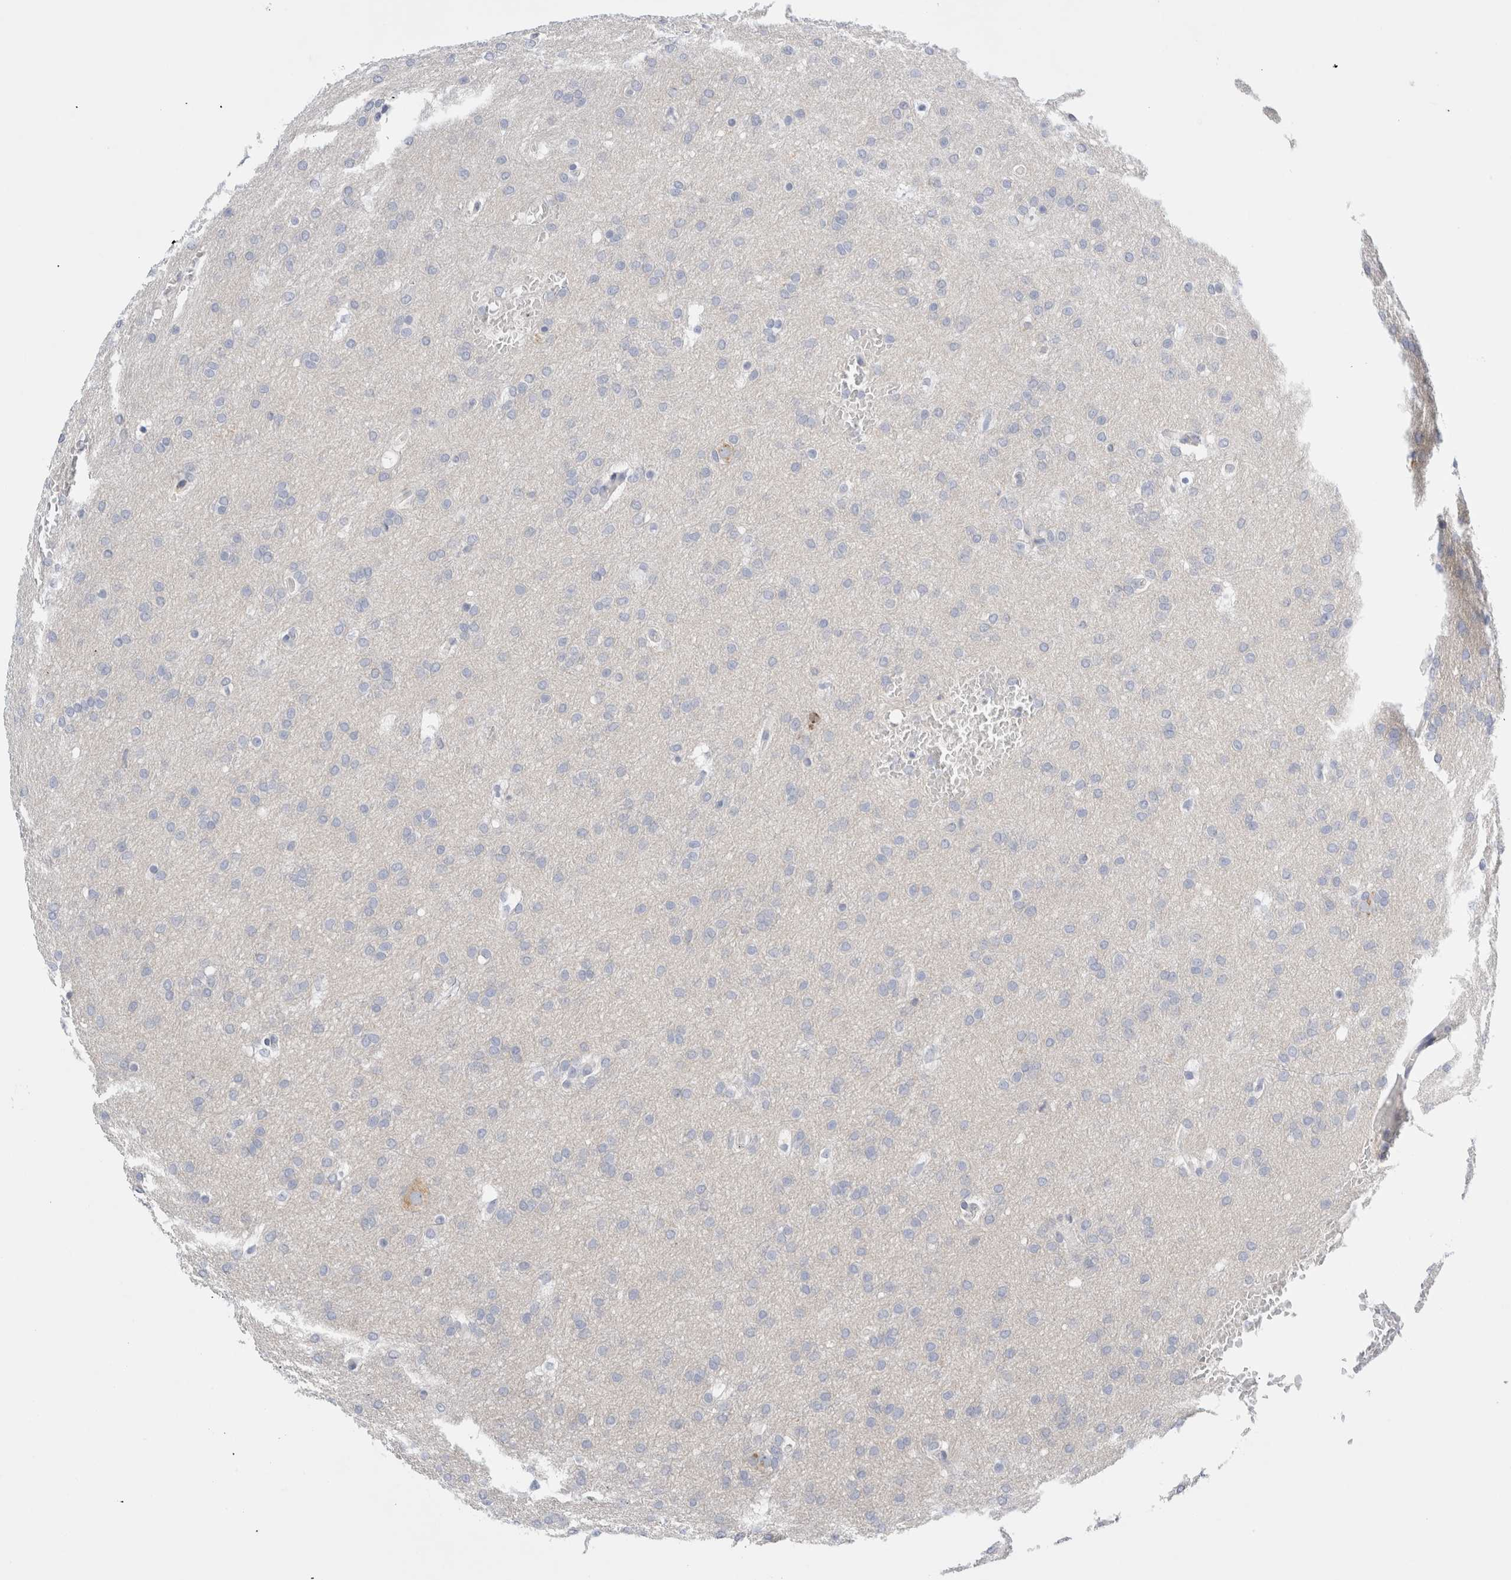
{"staining": {"intensity": "negative", "quantity": "none", "location": "none"}, "tissue": "glioma", "cell_type": "Tumor cells", "image_type": "cancer", "snomed": [{"axis": "morphology", "description": "Glioma, malignant, Low grade"}, {"axis": "topography", "description": "Brain"}], "caption": "Glioma stained for a protein using immunohistochemistry displays no expression tumor cells.", "gene": "CSK", "patient": {"sex": "female", "age": 37}}